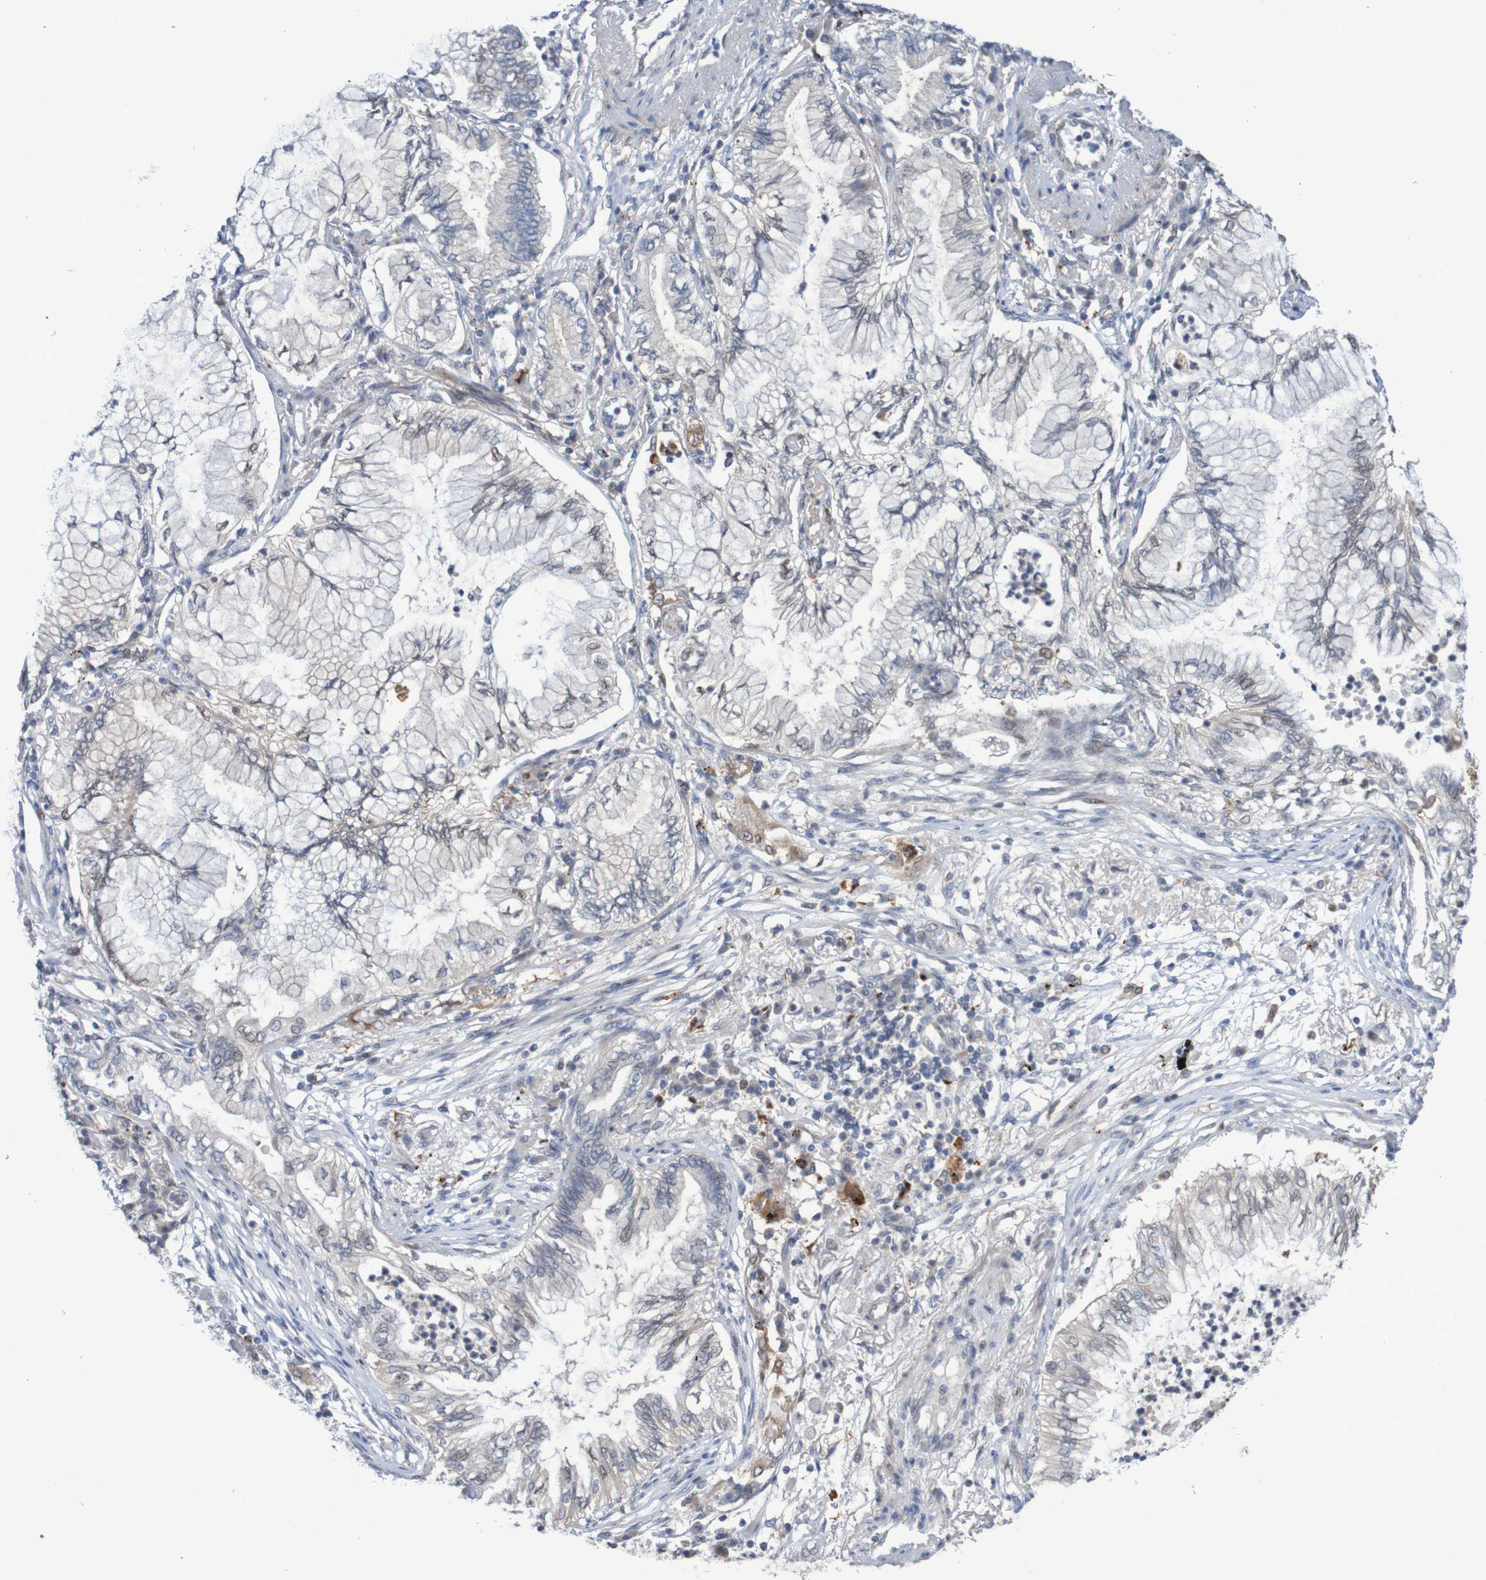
{"staining": {"intensity": "negative", "quantity": "none", "location": "none"}, "tissue": "lung cancer", "cell_type": "Tumor cells", "image_type": "cancer", "snomed": [{"axis": "morphology", "description": "Normal tissue, NOS"}, {"axis": "morphology", "description": "Adenocarcinoma, NOS"}, {"axis": "topography", "description": "Bronchus"}, {"axis": "topography", "description": "Lung"}], "caption": "This is a photomicrograph of immunohistochemistry (IHC) staining of lung cancer (adenocarcinoma), which shows no staining in tumor cells.", "gene": "FBP2", "patient": {"sex": "female", "age": 70}}